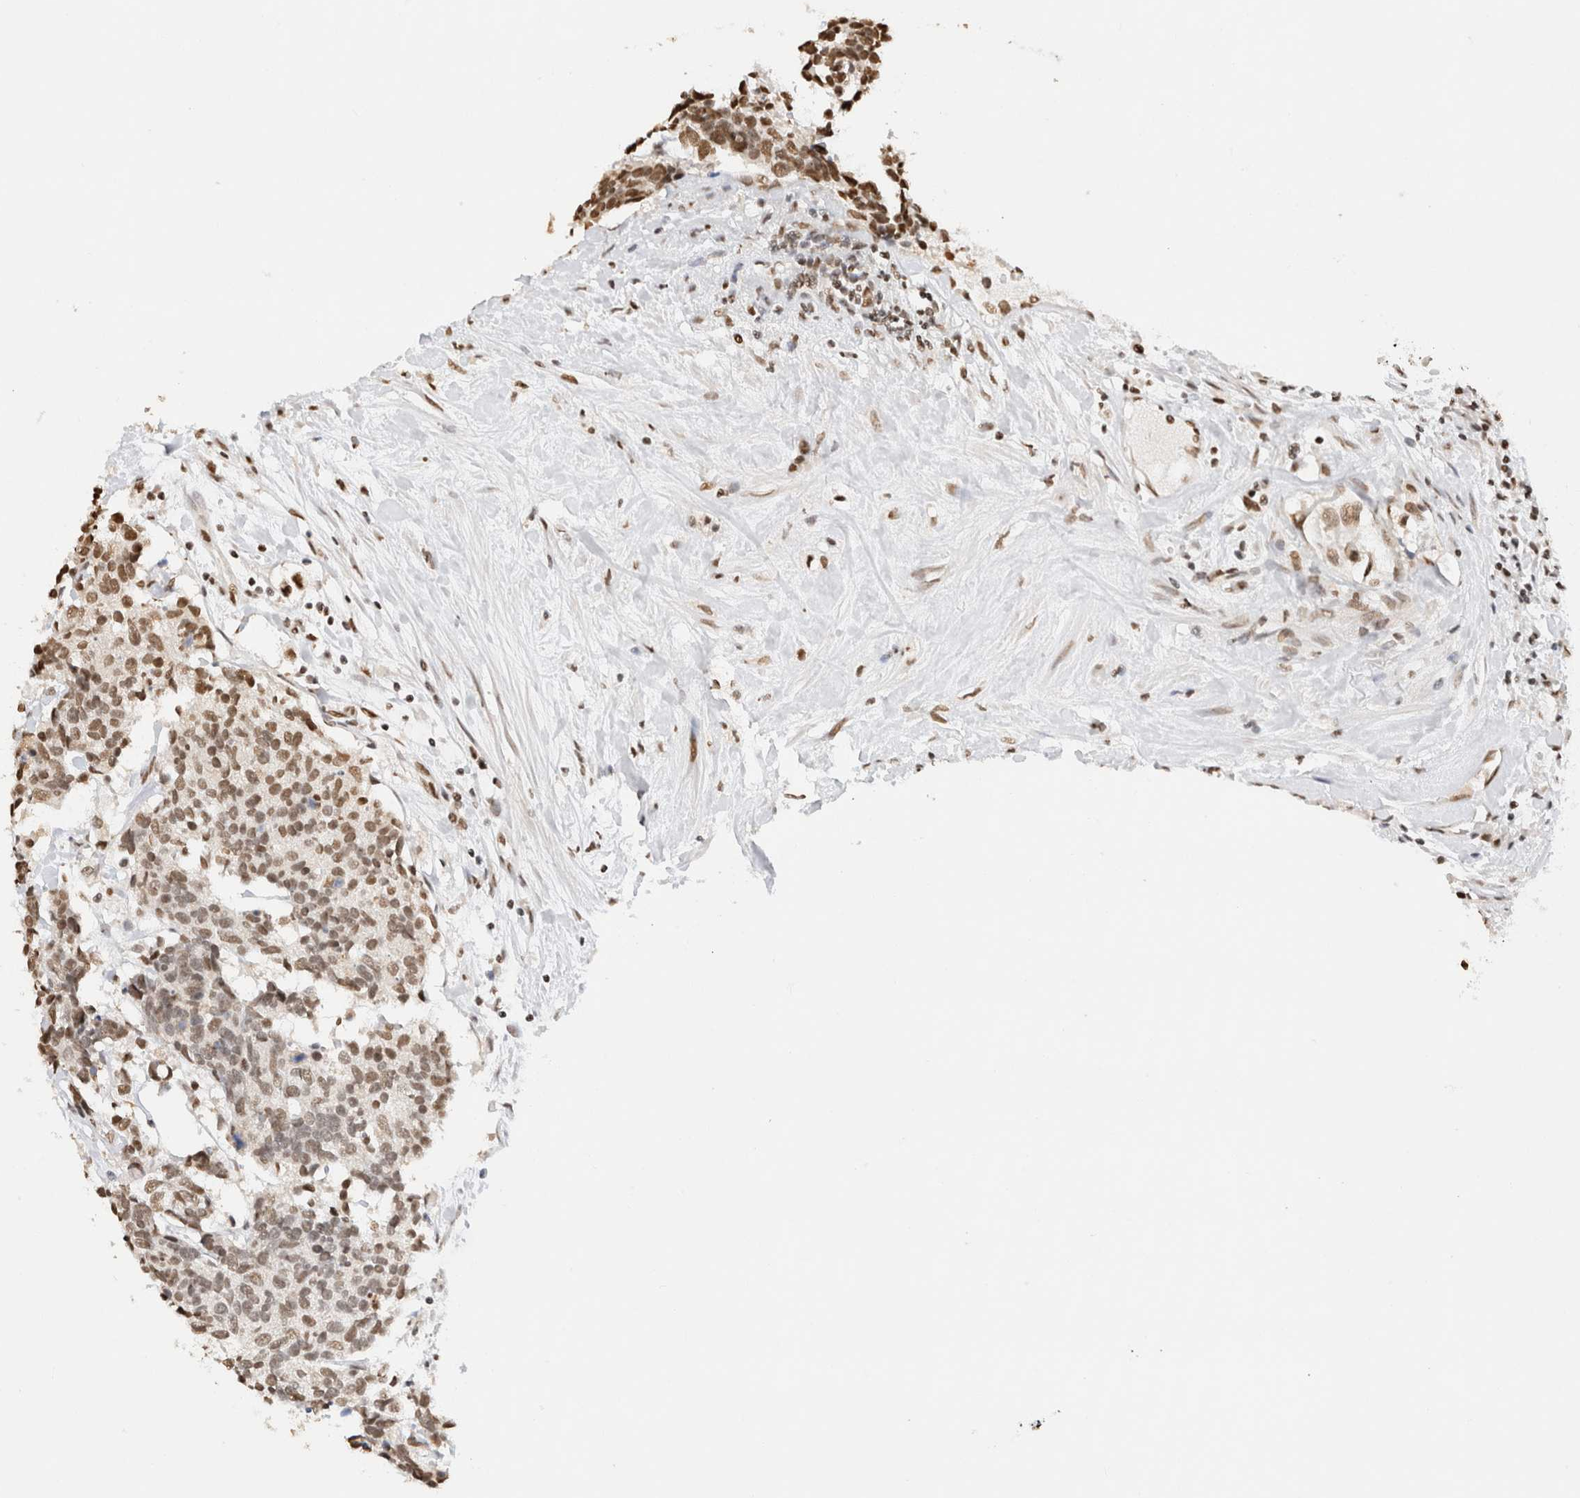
{"staining": {"intensity": "moderate", "quantity": "25%-75%", "location": "nuclear"}, "tissue": "carcinoid", "cell_type": "Tumor cells", "image_type": "cancer", "snomed": [{"axis": "morphology", "description": "Carcinoma, NOS"}, {"axis": "morphology", "description": "Carcinoid, malignant, NOS"}, {"axis": "topography", "description": "Urinary bladder"}], "caption": "Protein expression analysis of human carcinoma reveals moderate nuclear positivity in approximately 25%-75% of tumor cells.", "gene": "SUPT3H", "patient": {"sex": "male", "age": 57}}